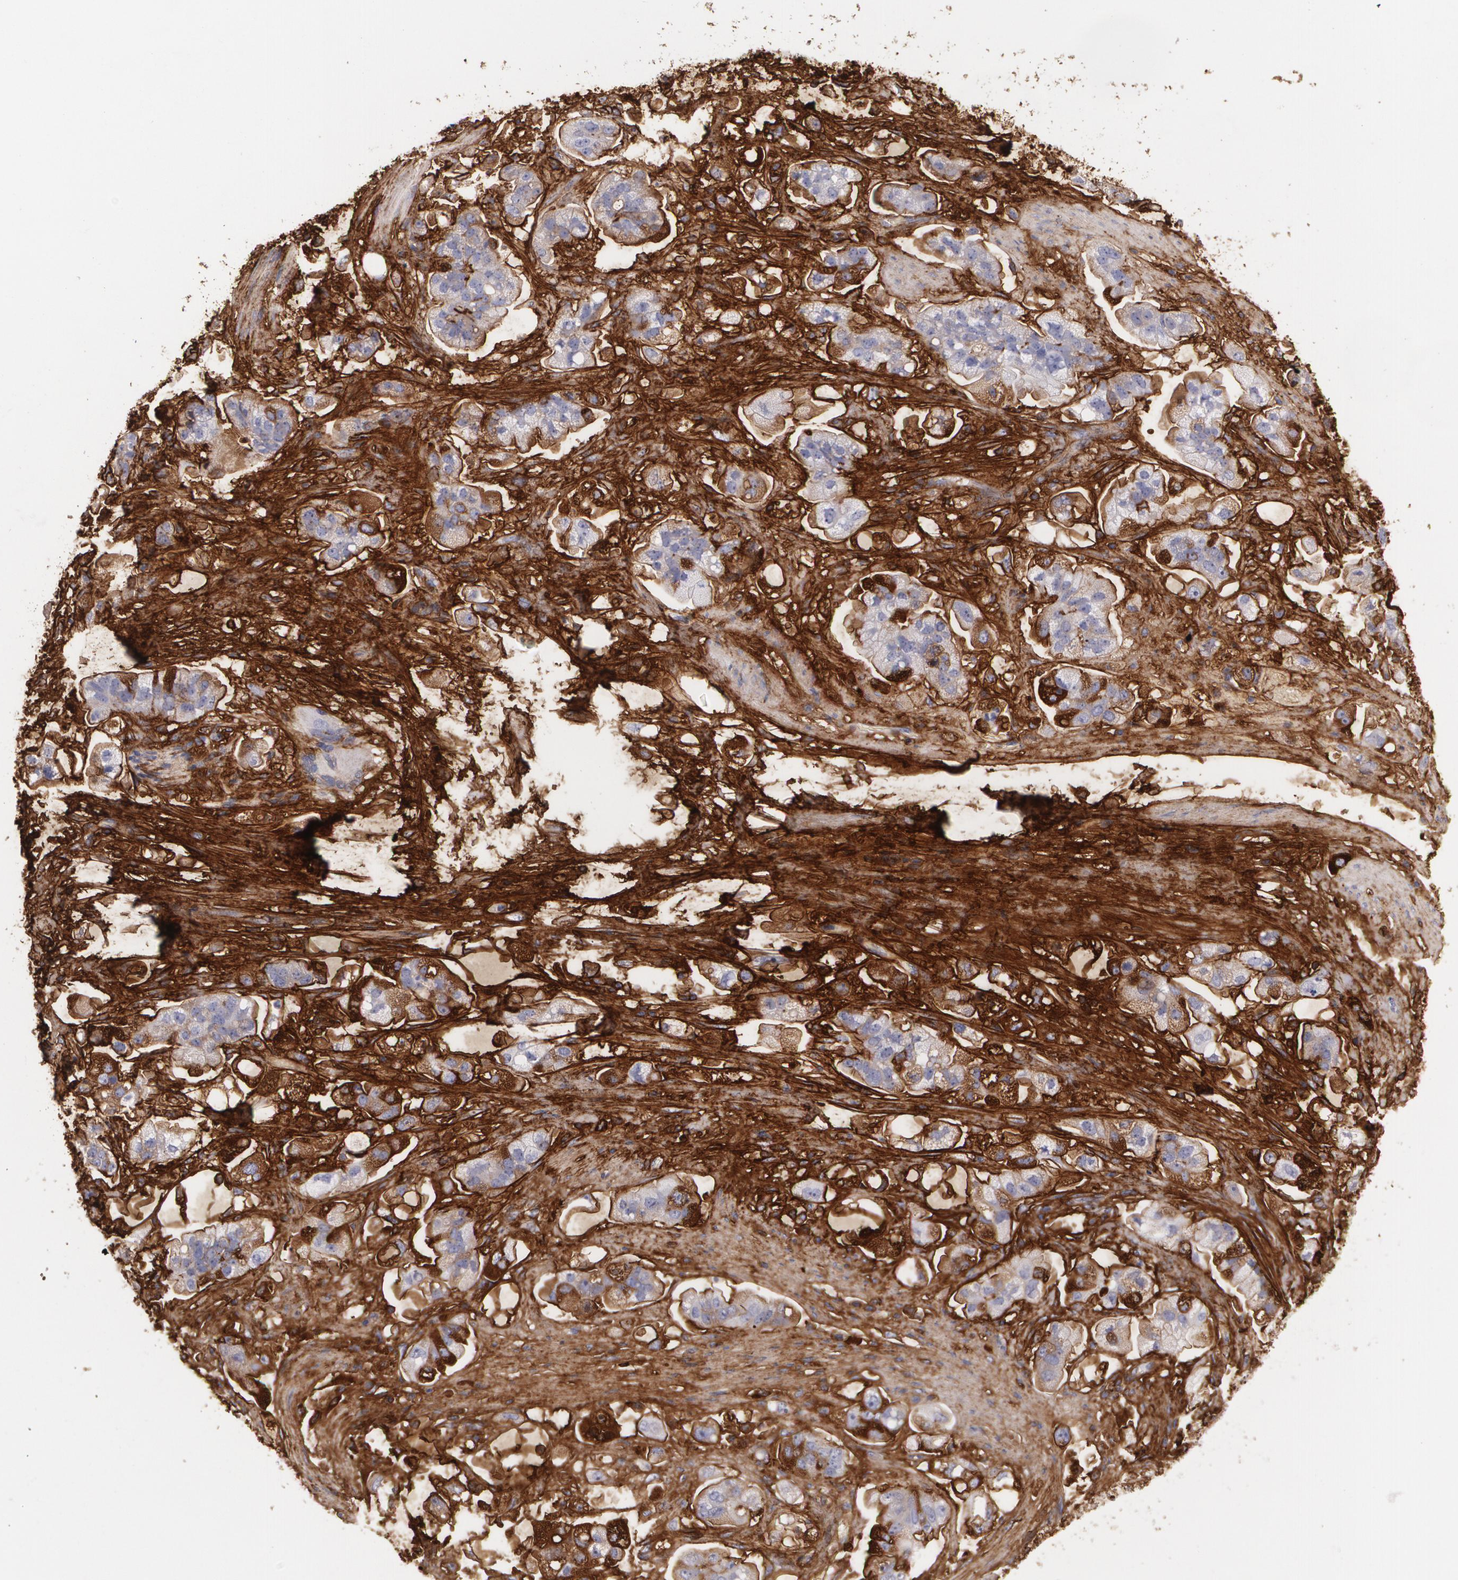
{"staining": {"intensity": "moderate", "quantity": ">75%", "location": "cytoplasmic/membranous"}, "tissue": "stomach cancer", "cell_type": "Tumor cells", "image_type": "cancer", "snomed": [{"axis": "morphology", "description": "Adenocarcinoma, NOS"}, {"axis": "topography", "description": "Stomach"}], "caption": "Stomach cancer (adenocarcinoma) tissue reveals moderate cytoplasmic/membranous expression in approximately >75% of tumor cells", "gene": "FBLN1", "patient": {"sex": "male", "age": 62}}